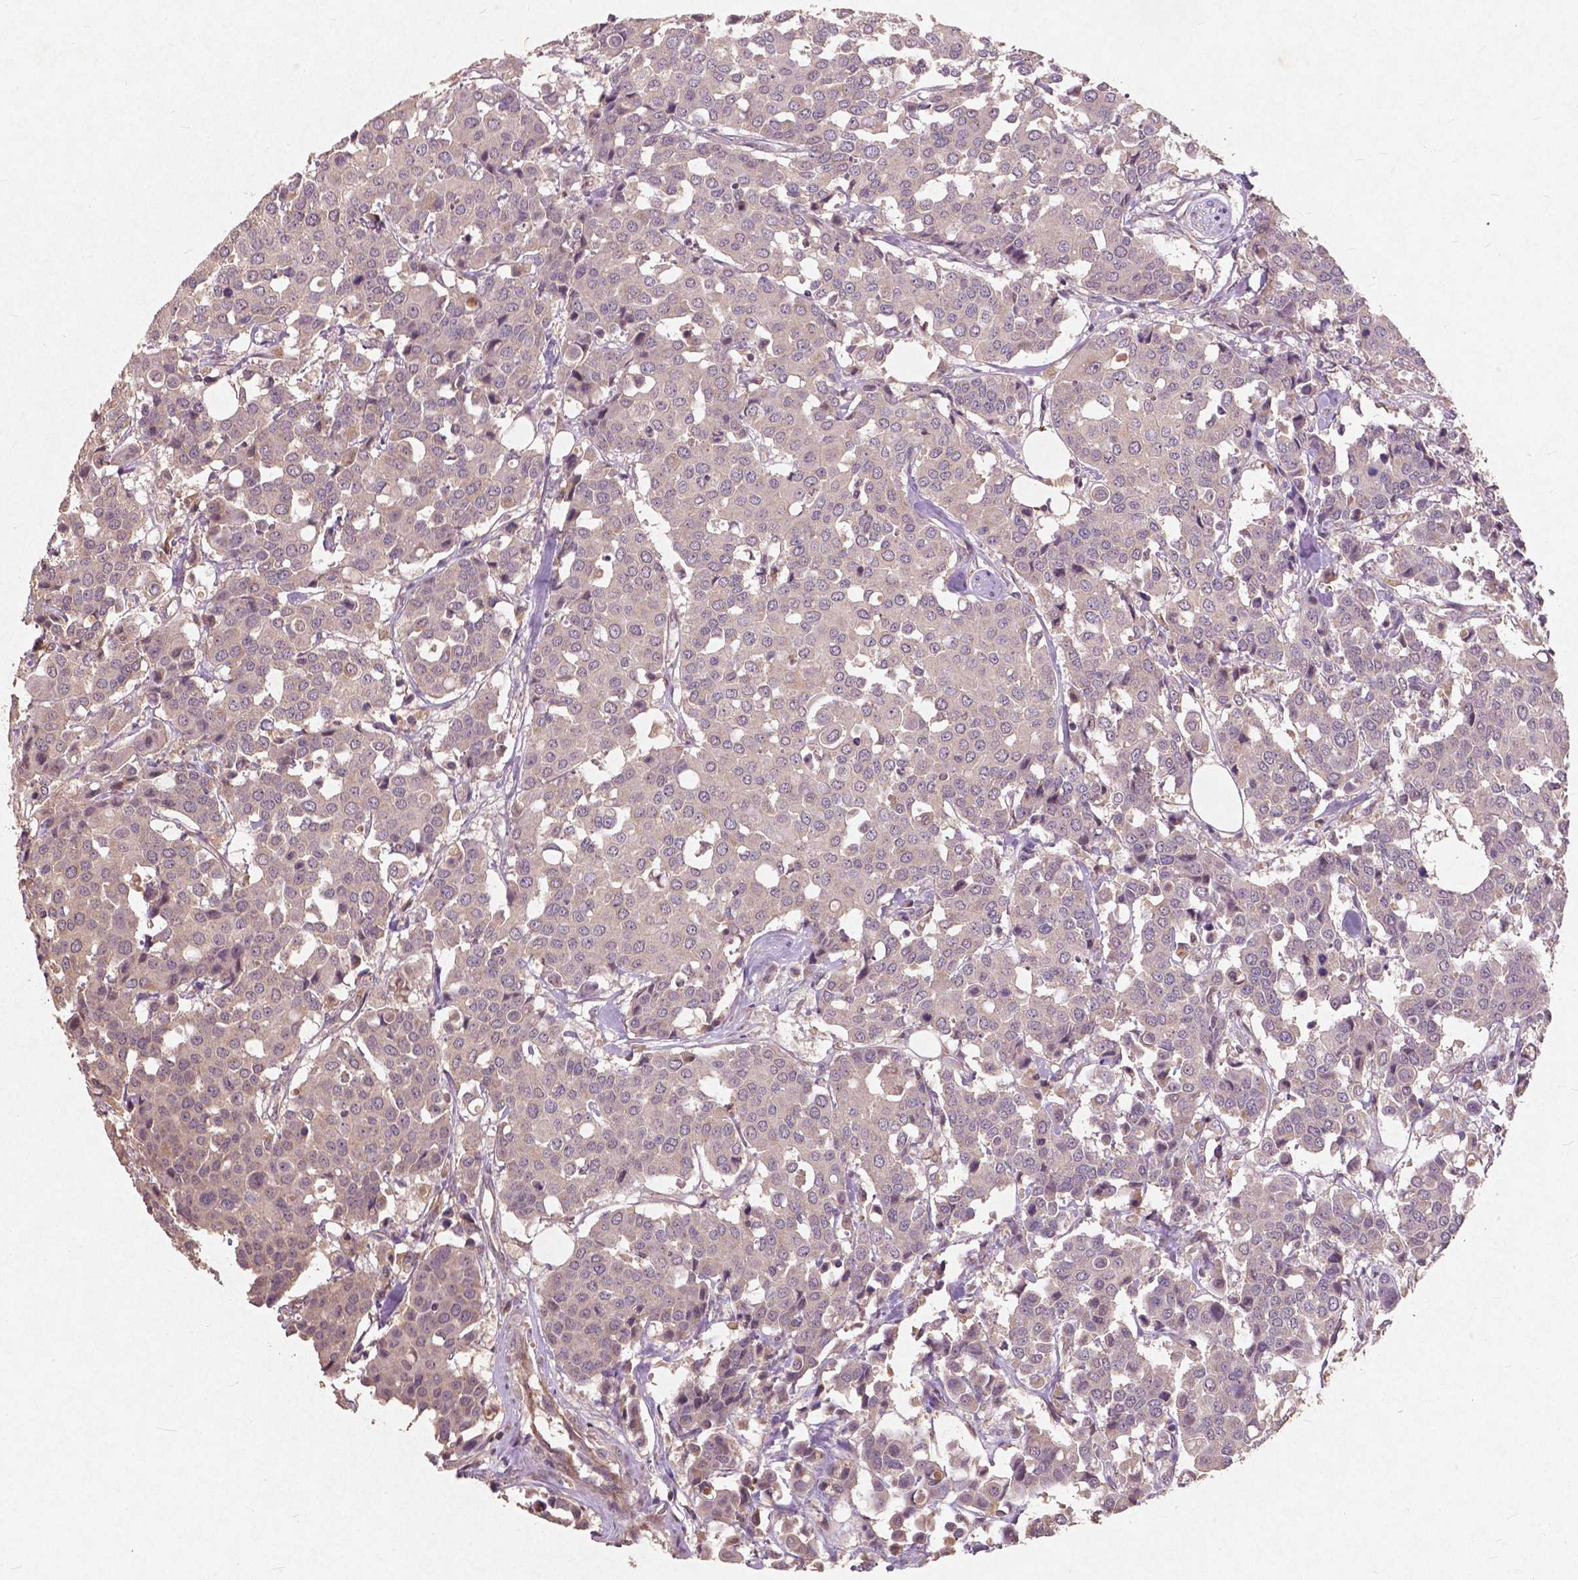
{"staining": {"intensity": "negative", "quantity": "none", "location": "none"}, "tissue": "carcinoid", "cell_type": "Tumor cells", "image_type": "cancer", "snomed": [{"axis": "morphology", "description": "Carcinoid, malignant, NOS"}, {"axis": "topography", "description": "Colon"}], "caption": "High power microscopy micrograph of an immunohistochemistry (IHC) micrograph of carcinoid (malignant), revealing no significant positivity in tumor cells.", "gene": "ST6GALNAC5", "patient": {"sex": "male", "age": 81}}